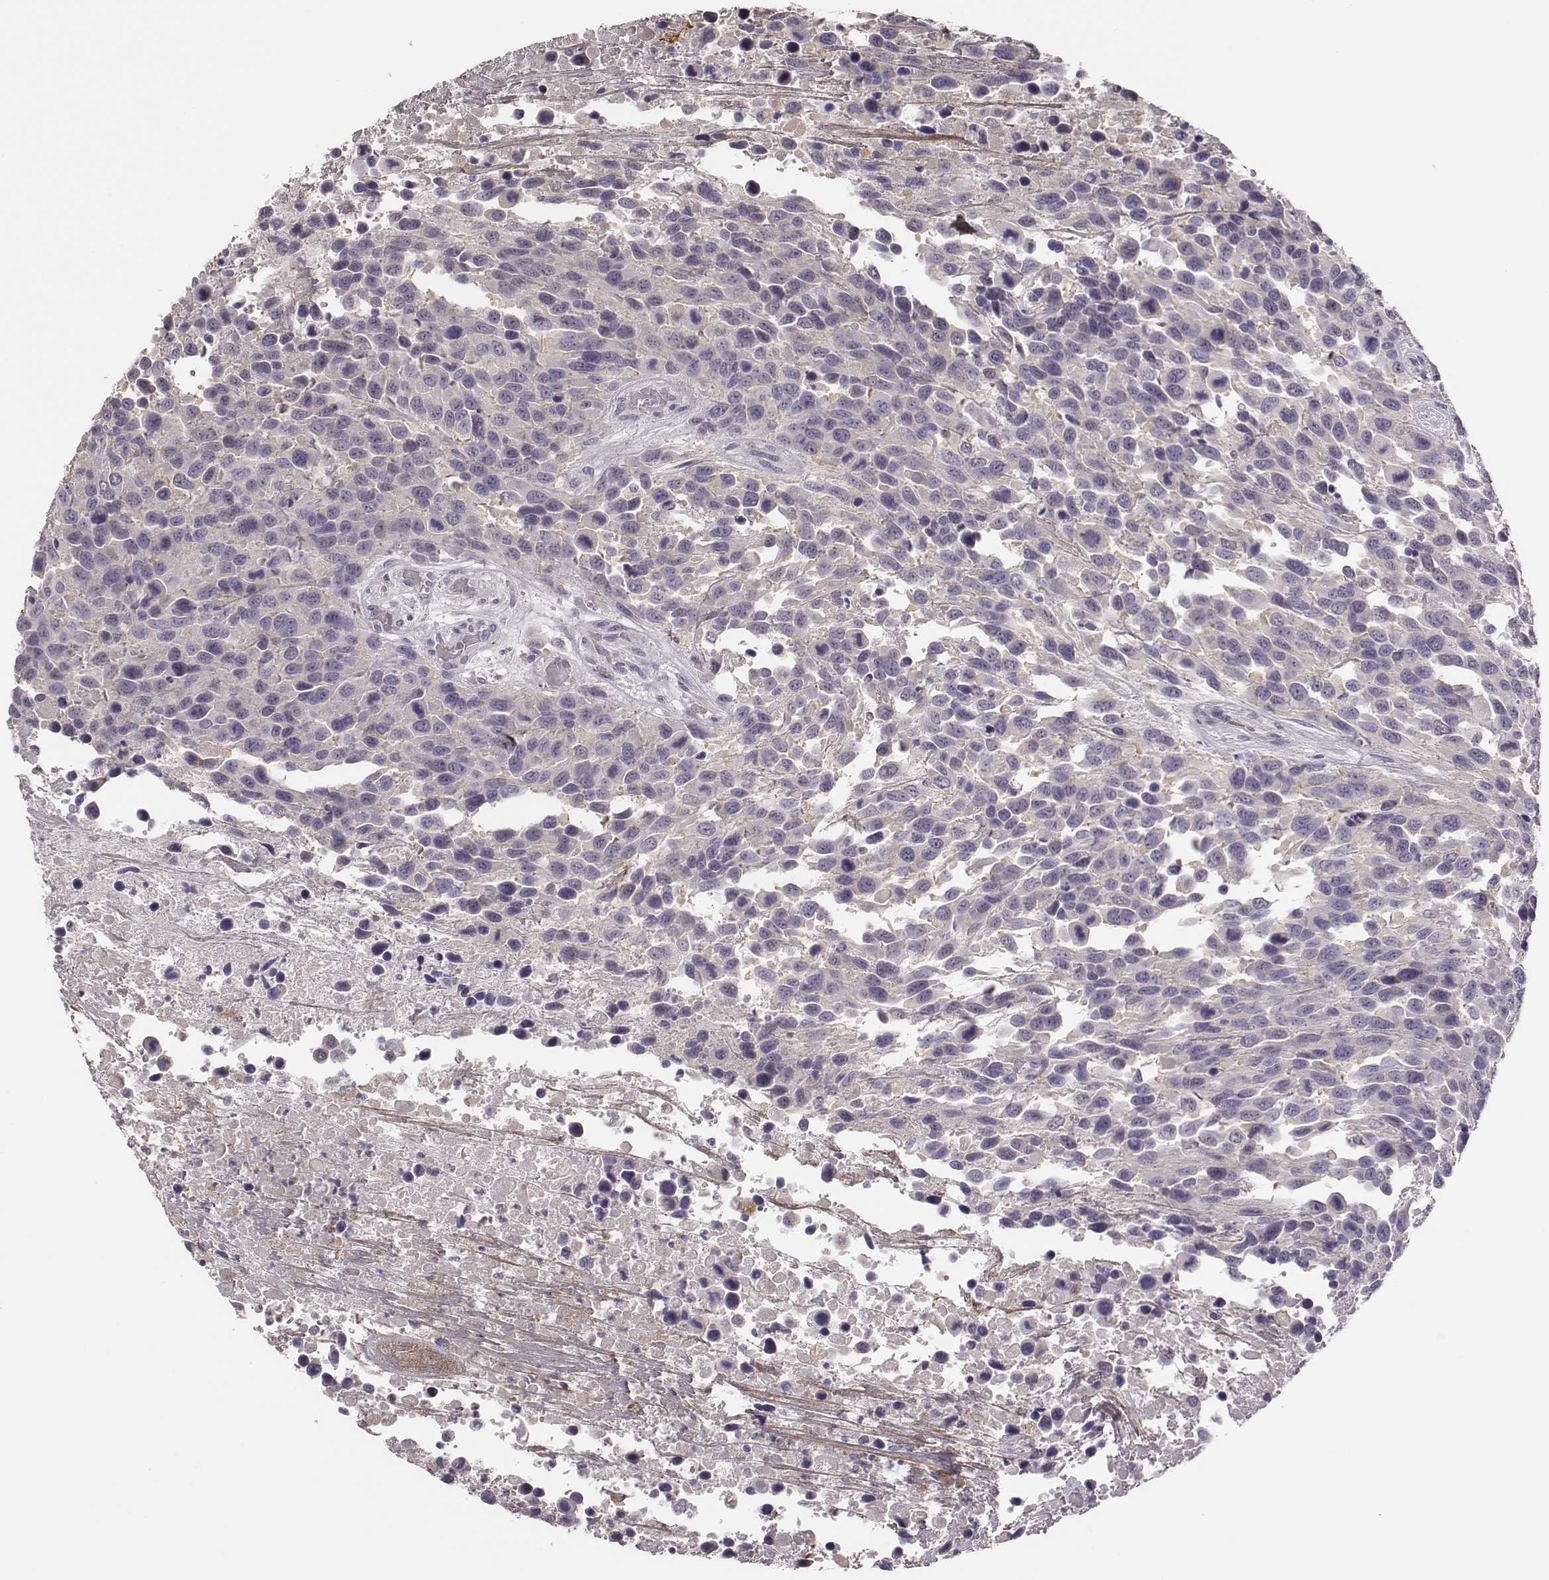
{"staining": {"intensity": "negative", "quantity": "none", "location": "none"}, "tissue": "urothelial cancer", "cell_type": "Tumor cells", "image_type": "cancer", "snomed": [{"axis": "morphology", "description": "Urothelial carcinoma, High grade"}, {"axis": "topography", "description": "Urinary bladder"}], "caption": "A high-resolution histopathology image shows immunohistochemistry staining of urothelial carcinoma (high-grade), which exhibits no significant staining in tumor cells.", "gene": "KMO", "patient": {"sex": "female", "age": 70}}